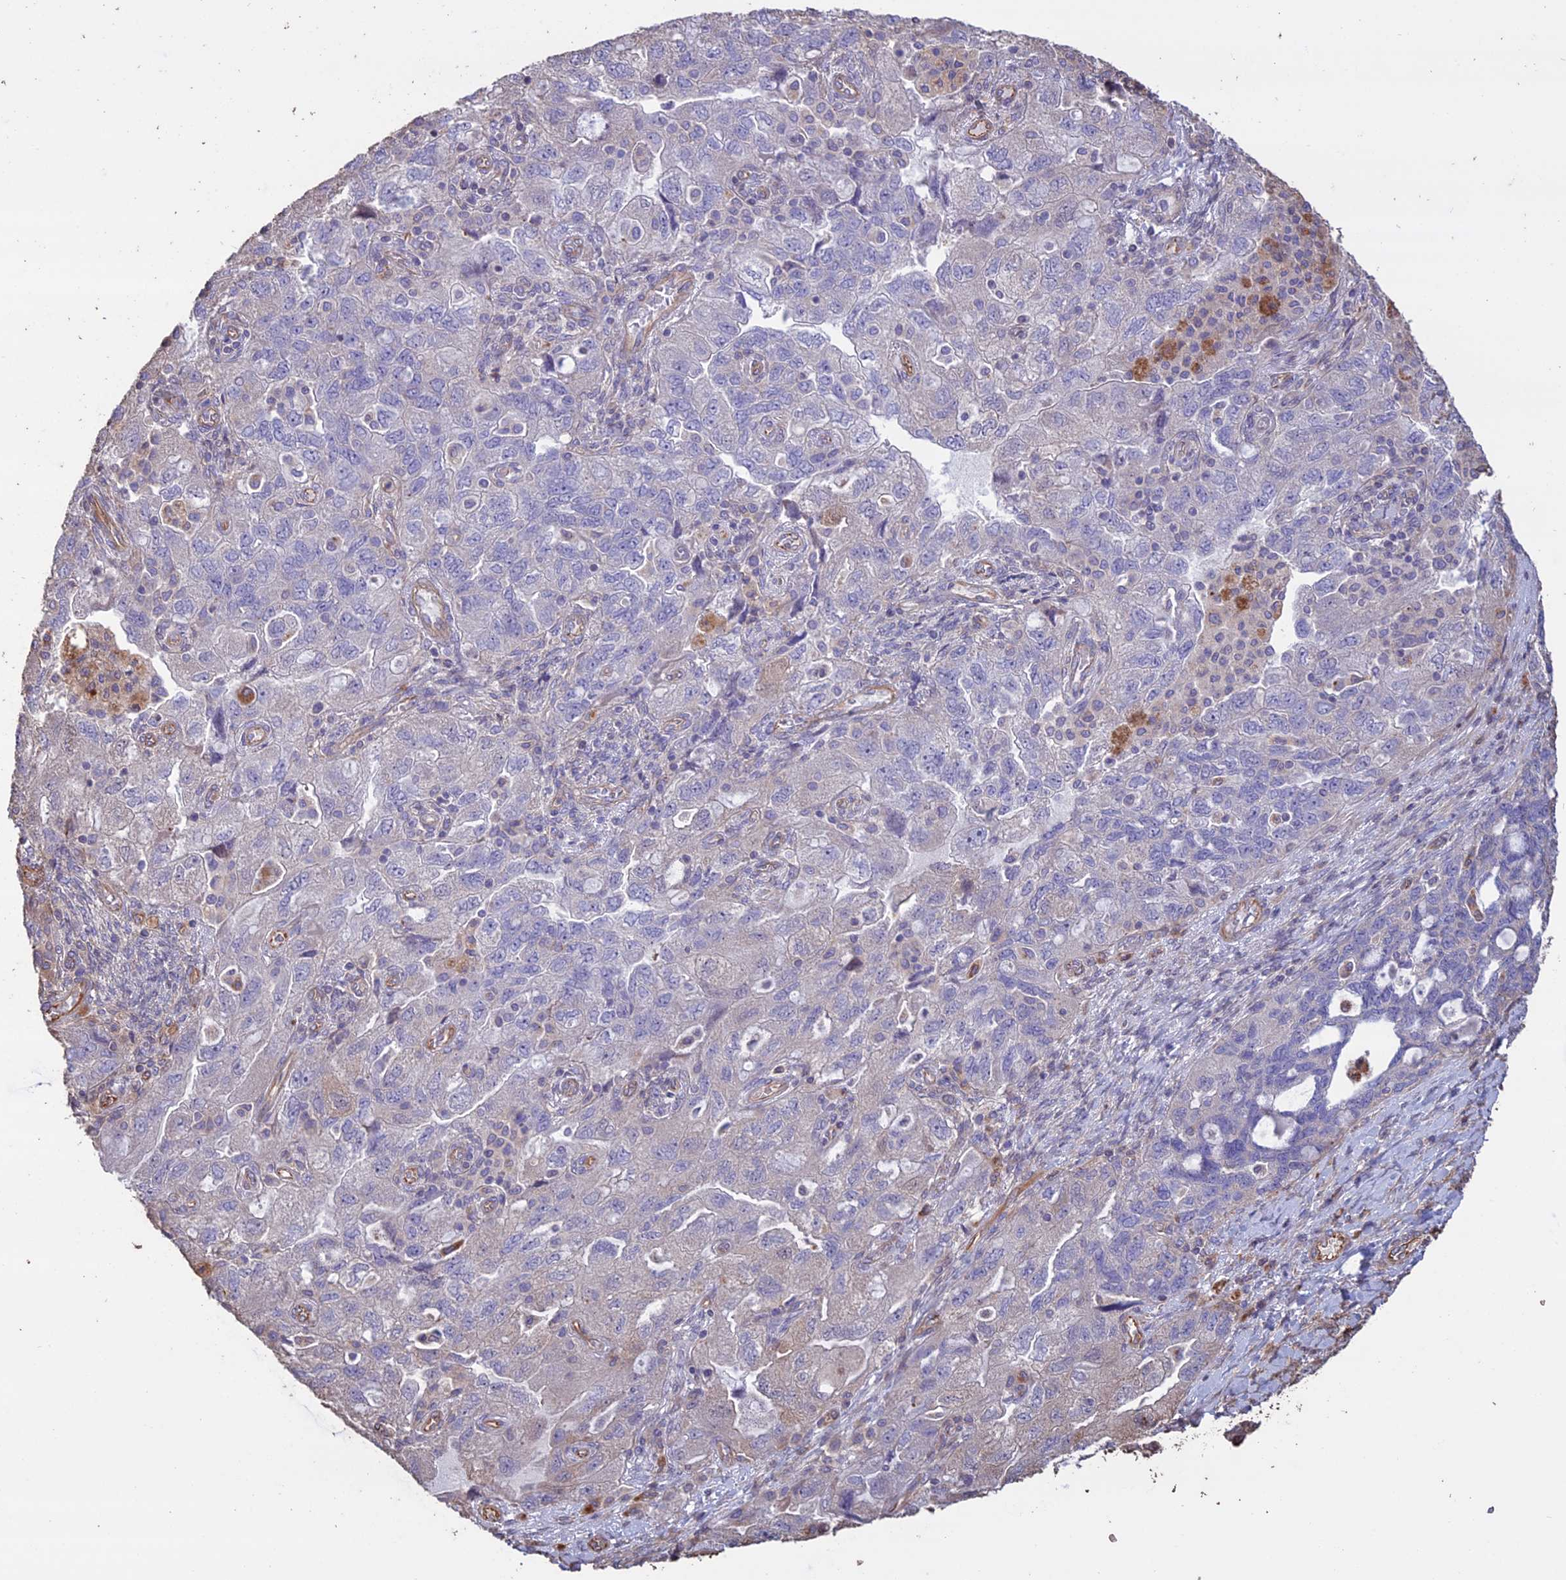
{"staining": {"intensity": "negative", "quantity": "none", "location": "none"}, "tissue": "ovarian cancer", "cell_type": "Tumor cells", "image_type": "cancer", "snomed": [{"axis": "morphology", "description": "Carcinoma, endometroid"}, {"axis": "topography", "description": "Ovary"}], "caption": "The micrograph displays no staining of tumor cells in ovarian cancer (endometroid carcinoma).", "gene": "CCDC148", "patient": {"sex": "female", "age": 51}}